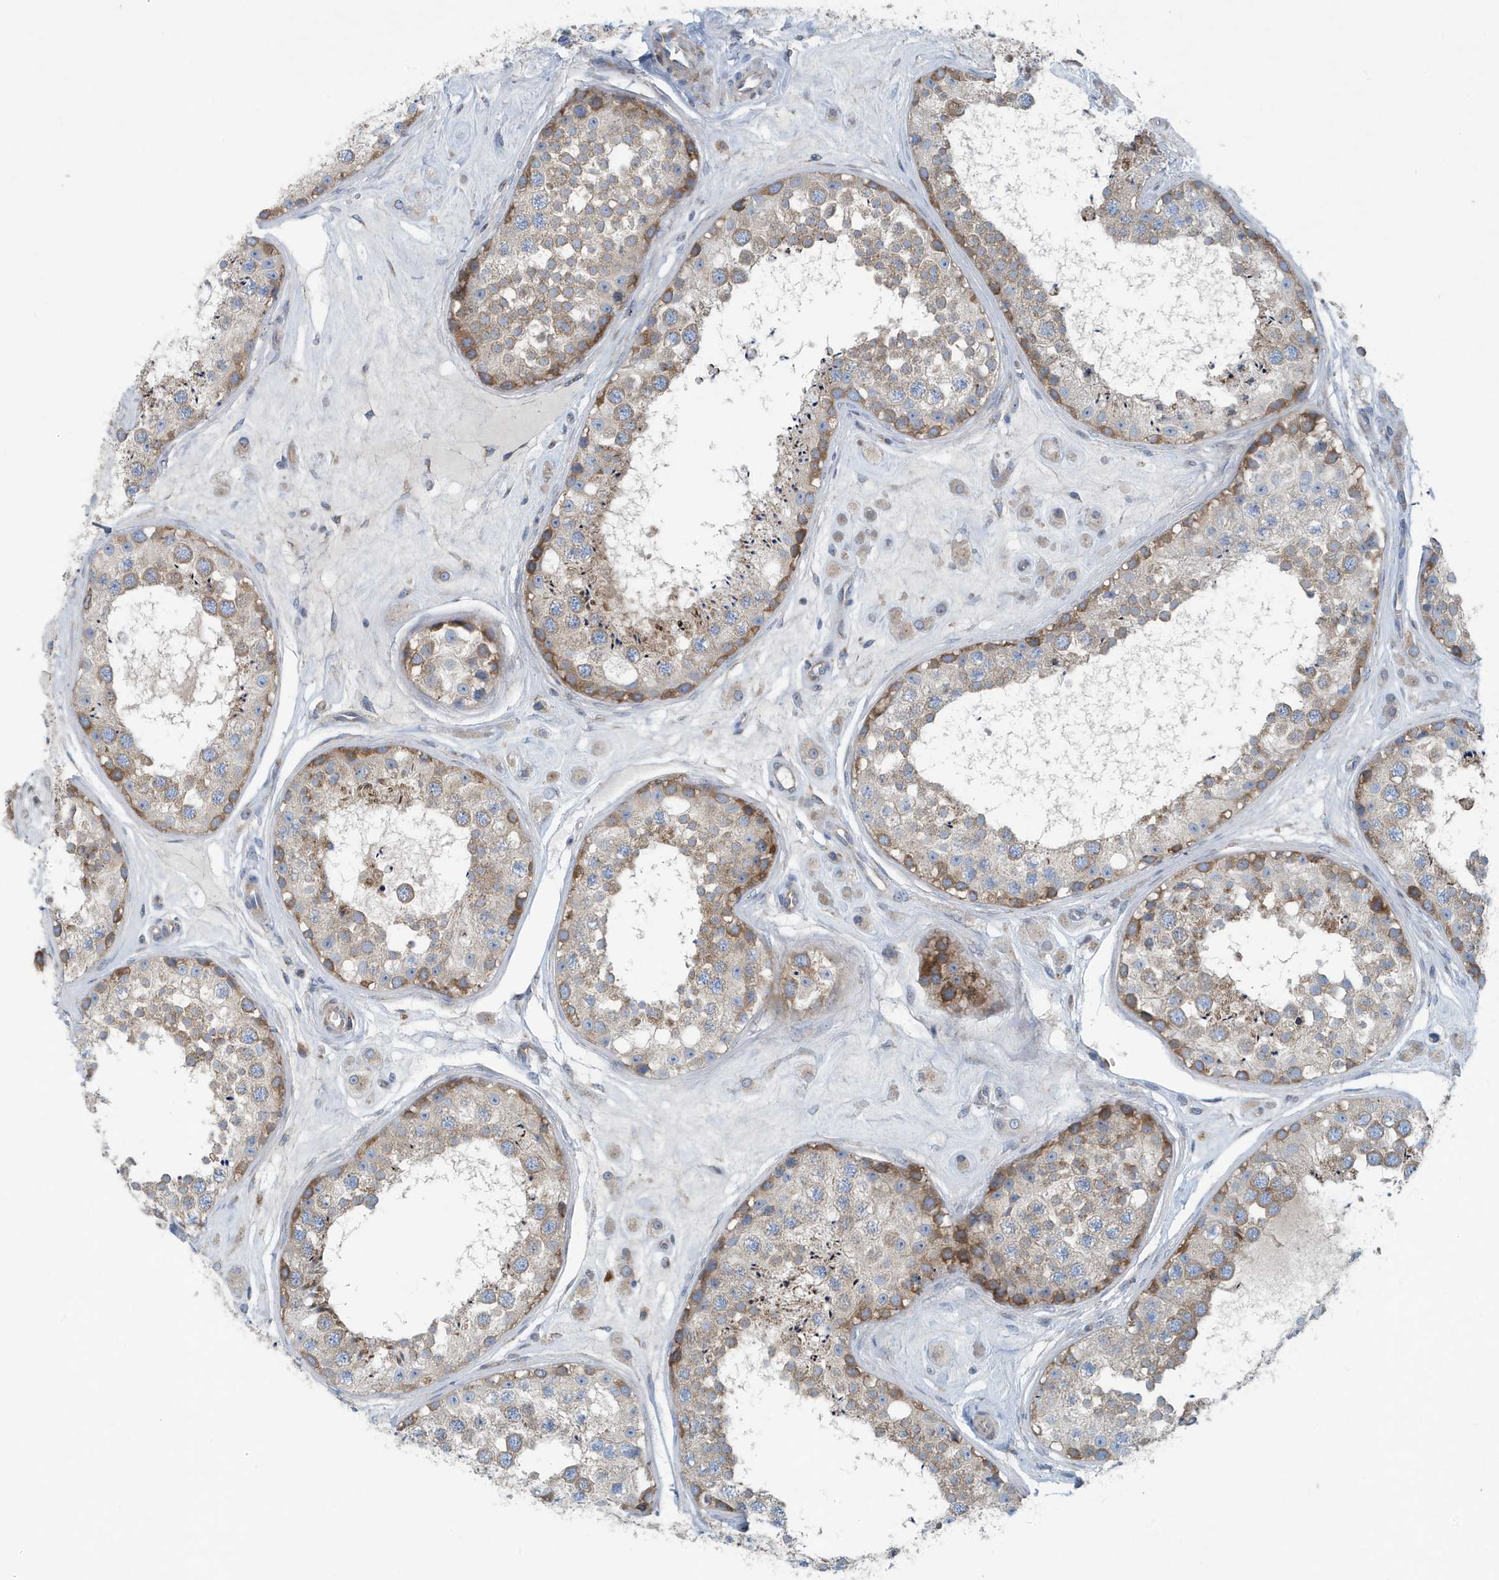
{"staining": {"intensity": "moderate", "quantity": "25%-75%", "location": "cytoplasmic/membranous"}, "tissue": "testis", "cell_type": "Cells in seminiferous ducts", "image_type": "normal", "snomed": [{"axis": "morphology", "description": "Normal tissue, NOS"}, {"axis": "topography", "description": "Testis"}], "caption": "Immunohistochemistry (IHC) histopathology image of benign testis: testis stained using IHC reveals medium levels of moderate protein expression localized specifically in the cytoplasmic/membranous of cells in seminiferous ducts, appearing as a cytoplasmic/membranous brown color.", "gene": "PPM1M", "patient": {"sex": "male", "age": 25}}